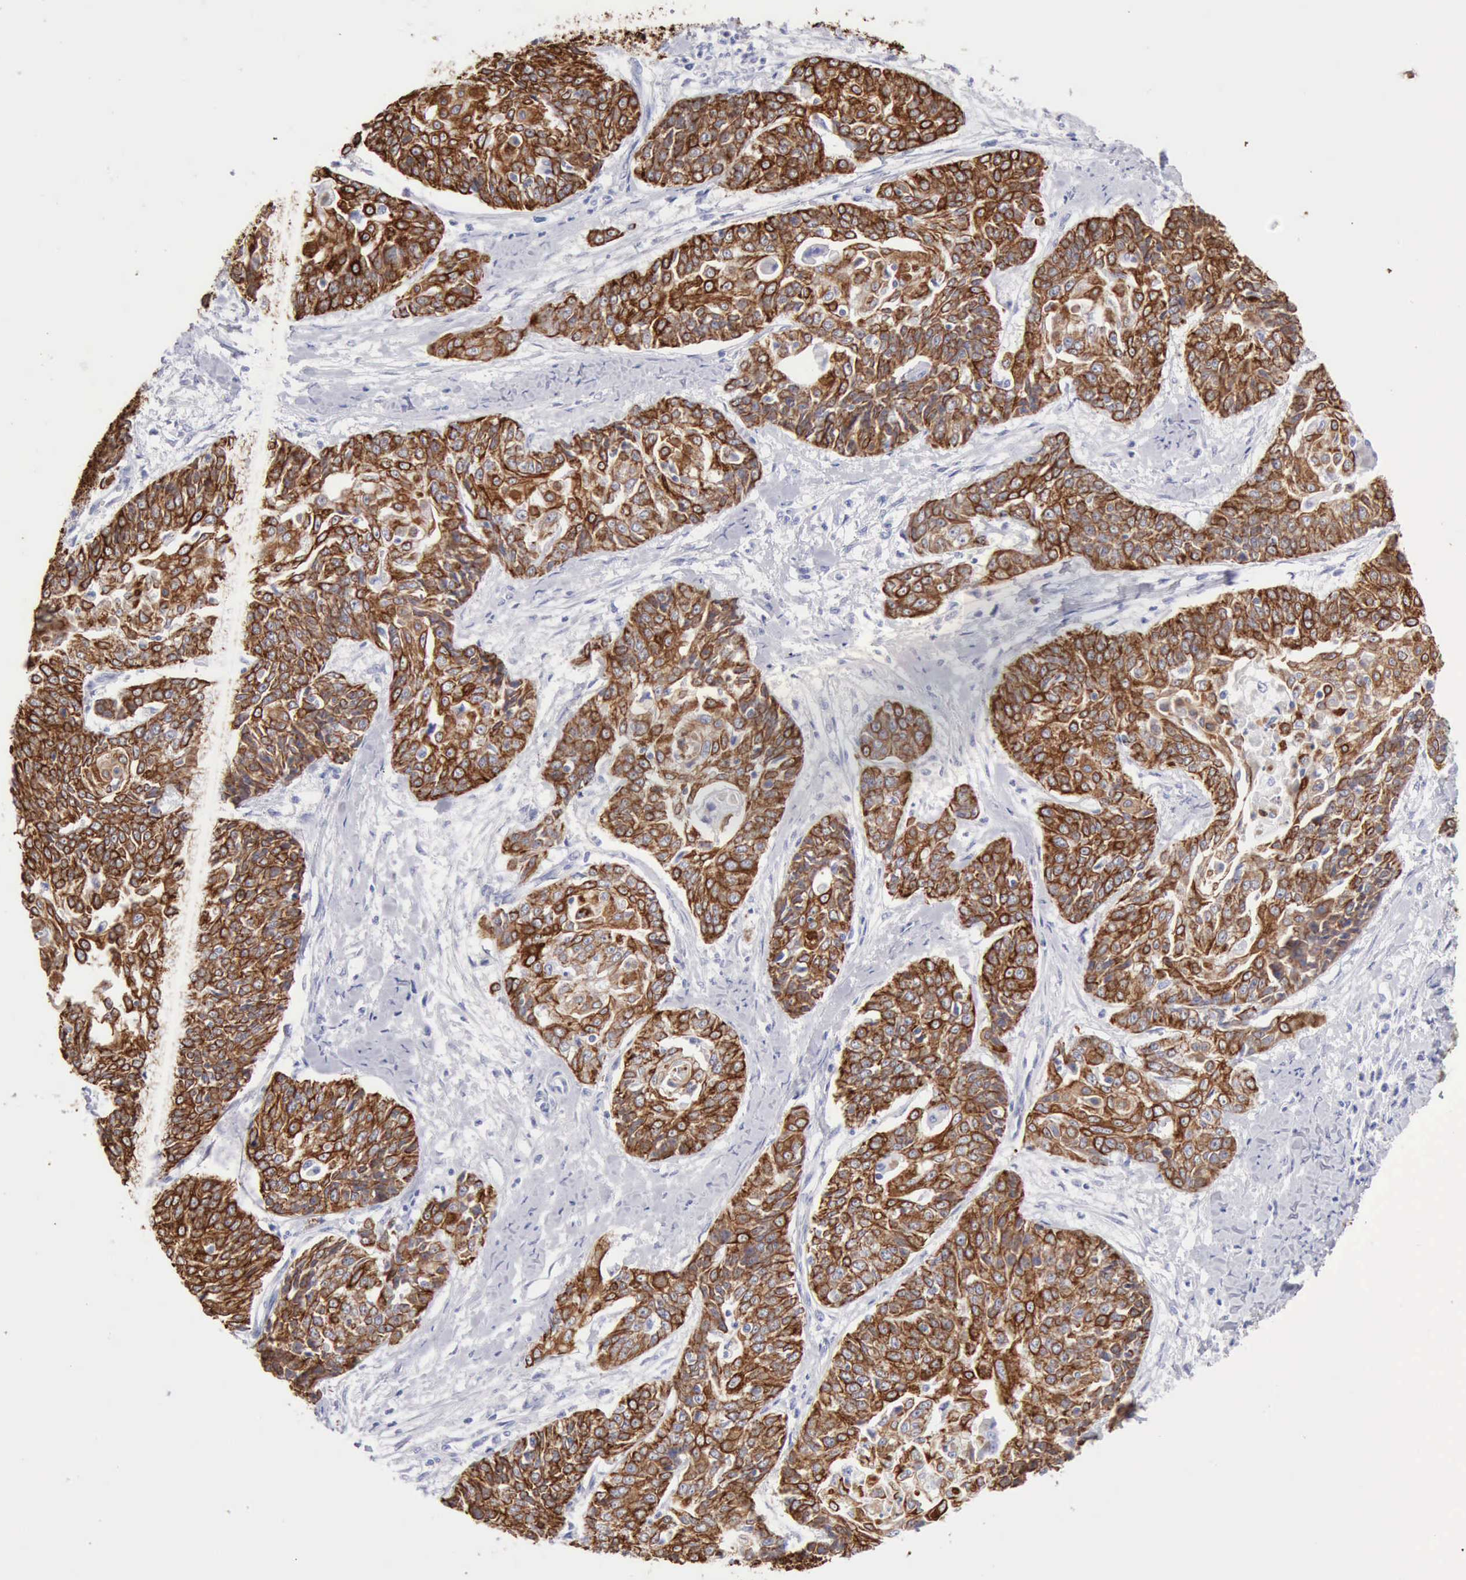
{"staining": {"intensity": "strong", "quantity": ">75%", "location": "cytoplasmic/membranous"}, "tissue": "cervical cancer", "cell_type": "Tumor cells", "image_type": "cancer", "snomed": [{"axis": "morphology", "description": "Squamous cell carcinoma, NOS"}, {"axis": "topography", "description": "Cervix"}], "caption": "Protein analysis of cervical squamous cell carcinoma tissue demonstrates strong cytoplasmic/membranous expression in approximately >75% of tumor cells.", "gene": "KRT5", "patient": {"sex": "female", "age": 64}}